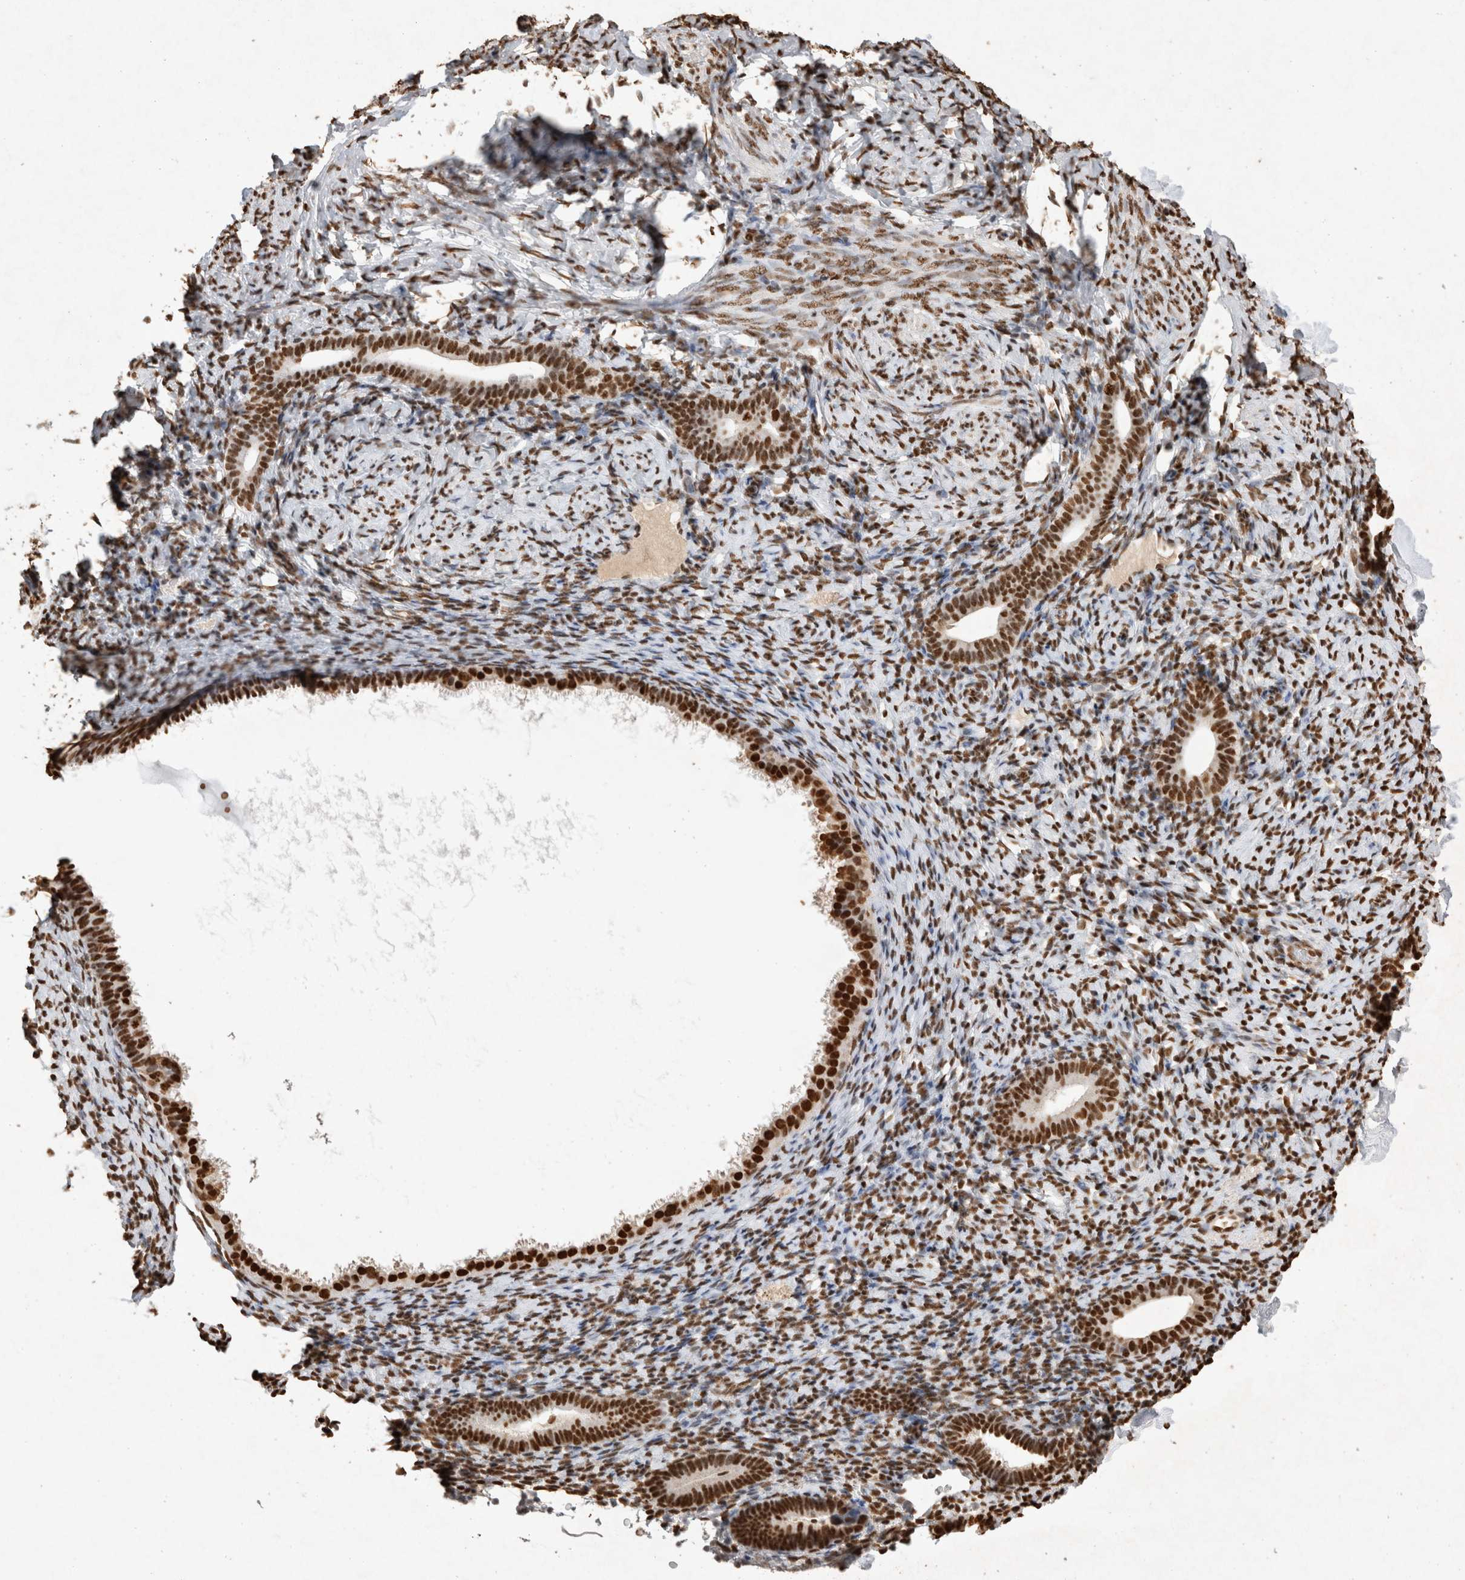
{"staining": {"intensity": "strong", "quantity": ">75%", "location": "nuclear"}, "tissue": "endometrium", "cell_type": "Cells in endometrial stroma", "image_type": "normal", "snomed": [{"axis": "morphology", "description": "Normal tissue, NOS"}, {"axis": "topography", "description": "Endometrium"}], "caption": "Brown immunohistochemical staining in normal endometrium demonstrates strong nuclear staining in approximately >75% of cells in endometrial stroma. The staining was performed using DAB, with brown indicating positive protein expression. Nuclei are stained blue with hematoxylin.", "gene": "HDGF", "patient": {"sex": "female", "age": 51}}